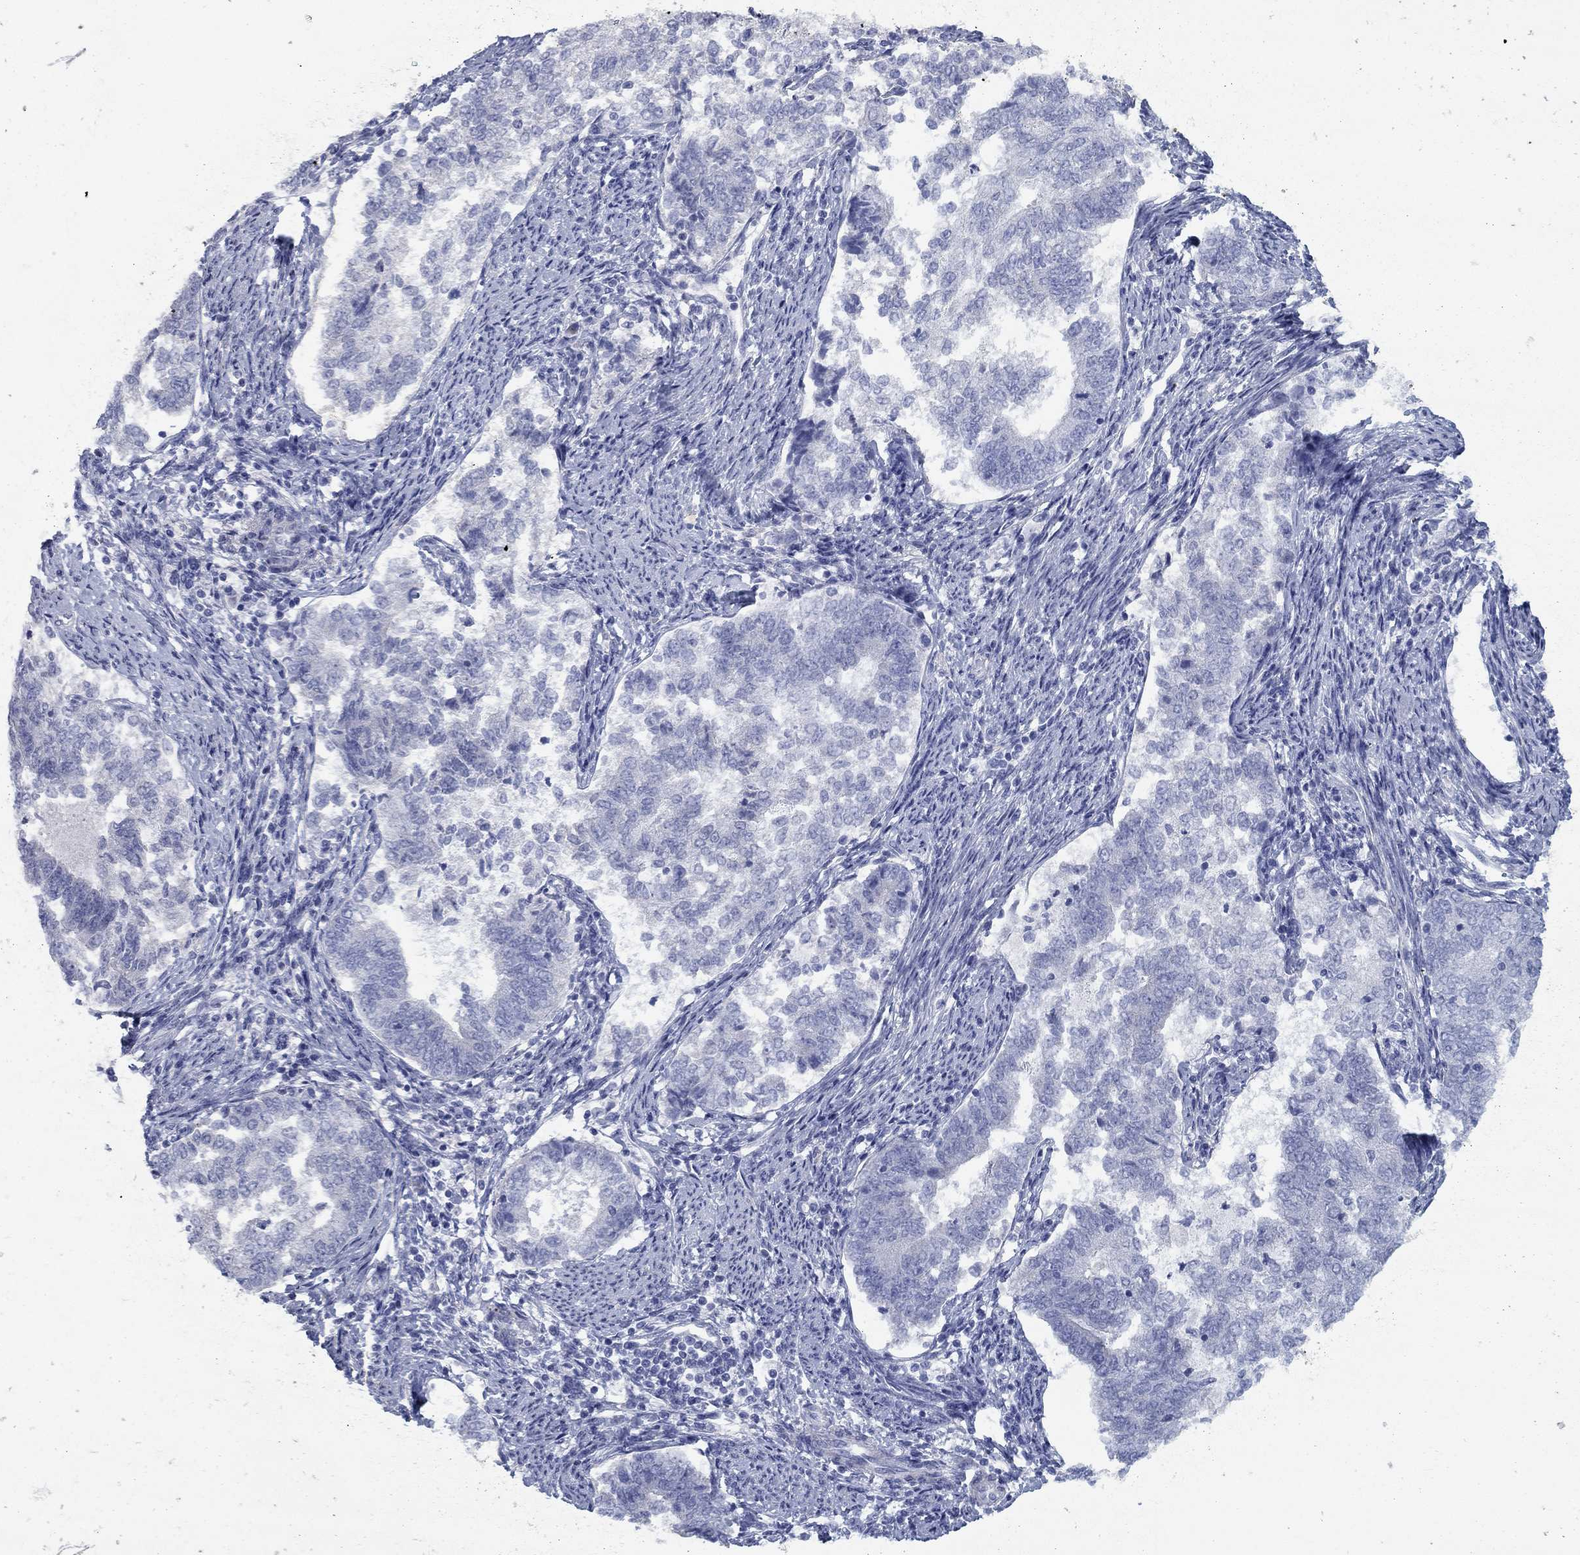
{"staining": {"intensity": "negative", "quantity": "none", "location": "none"}, "tissue": "endometrial cancer", "cell_type": "Tumor cells", "image_type": "cancer", "snomed": [{"axis": "morphology", "description": "Adenocarcinoma, NOS"}, {"axis": "topography", "description": "Endometrium"}], "caption": "Immunohistochemical staining of human endometrial adenocarcinoma shows no significant expression in tumor cells.", "gene": "APOC3", "patient": {"sex": "female", "age": 65}}